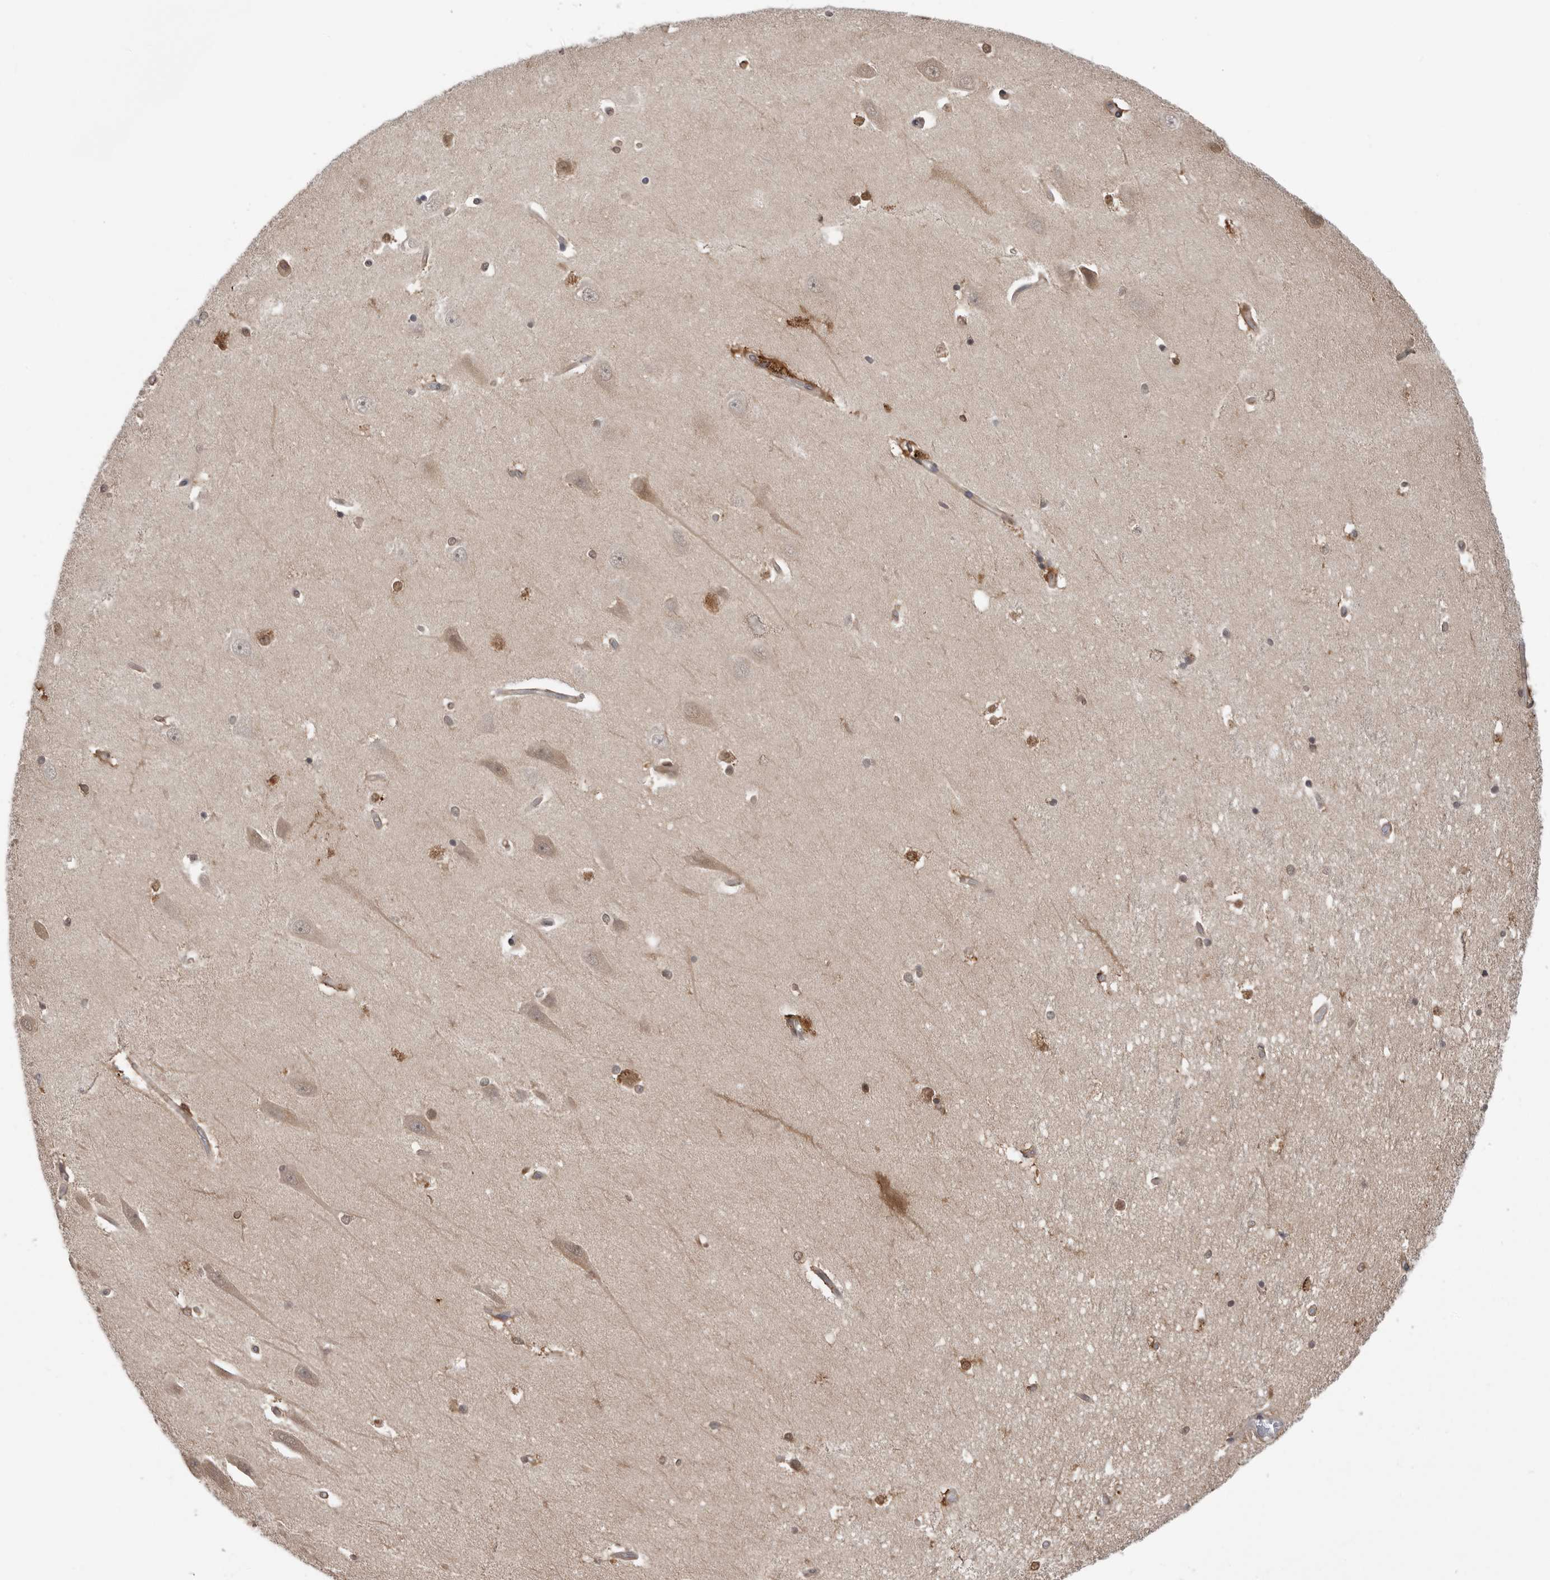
{"staining": {"intensity": "moderate", "quantity": "<25%", "location": "cytoplasmic/membranous,nuclear"}, "tissue": "hippocampus", "cell_type": "Glial cells", "image_type": "normal", "snomed": [{"axis": "morphology", "description": "Normal tissue, NOS"}, {"axis": "topography", "description": "Hippocampus"}], "caption": "IHC of normal human hippocampus displays low levels of moderate cytoplasmic/membranous,nuclear staining in approximately <25% of glial cells.", "gene": "PNPO", "patient": {"sex": "male", "age": 45}}